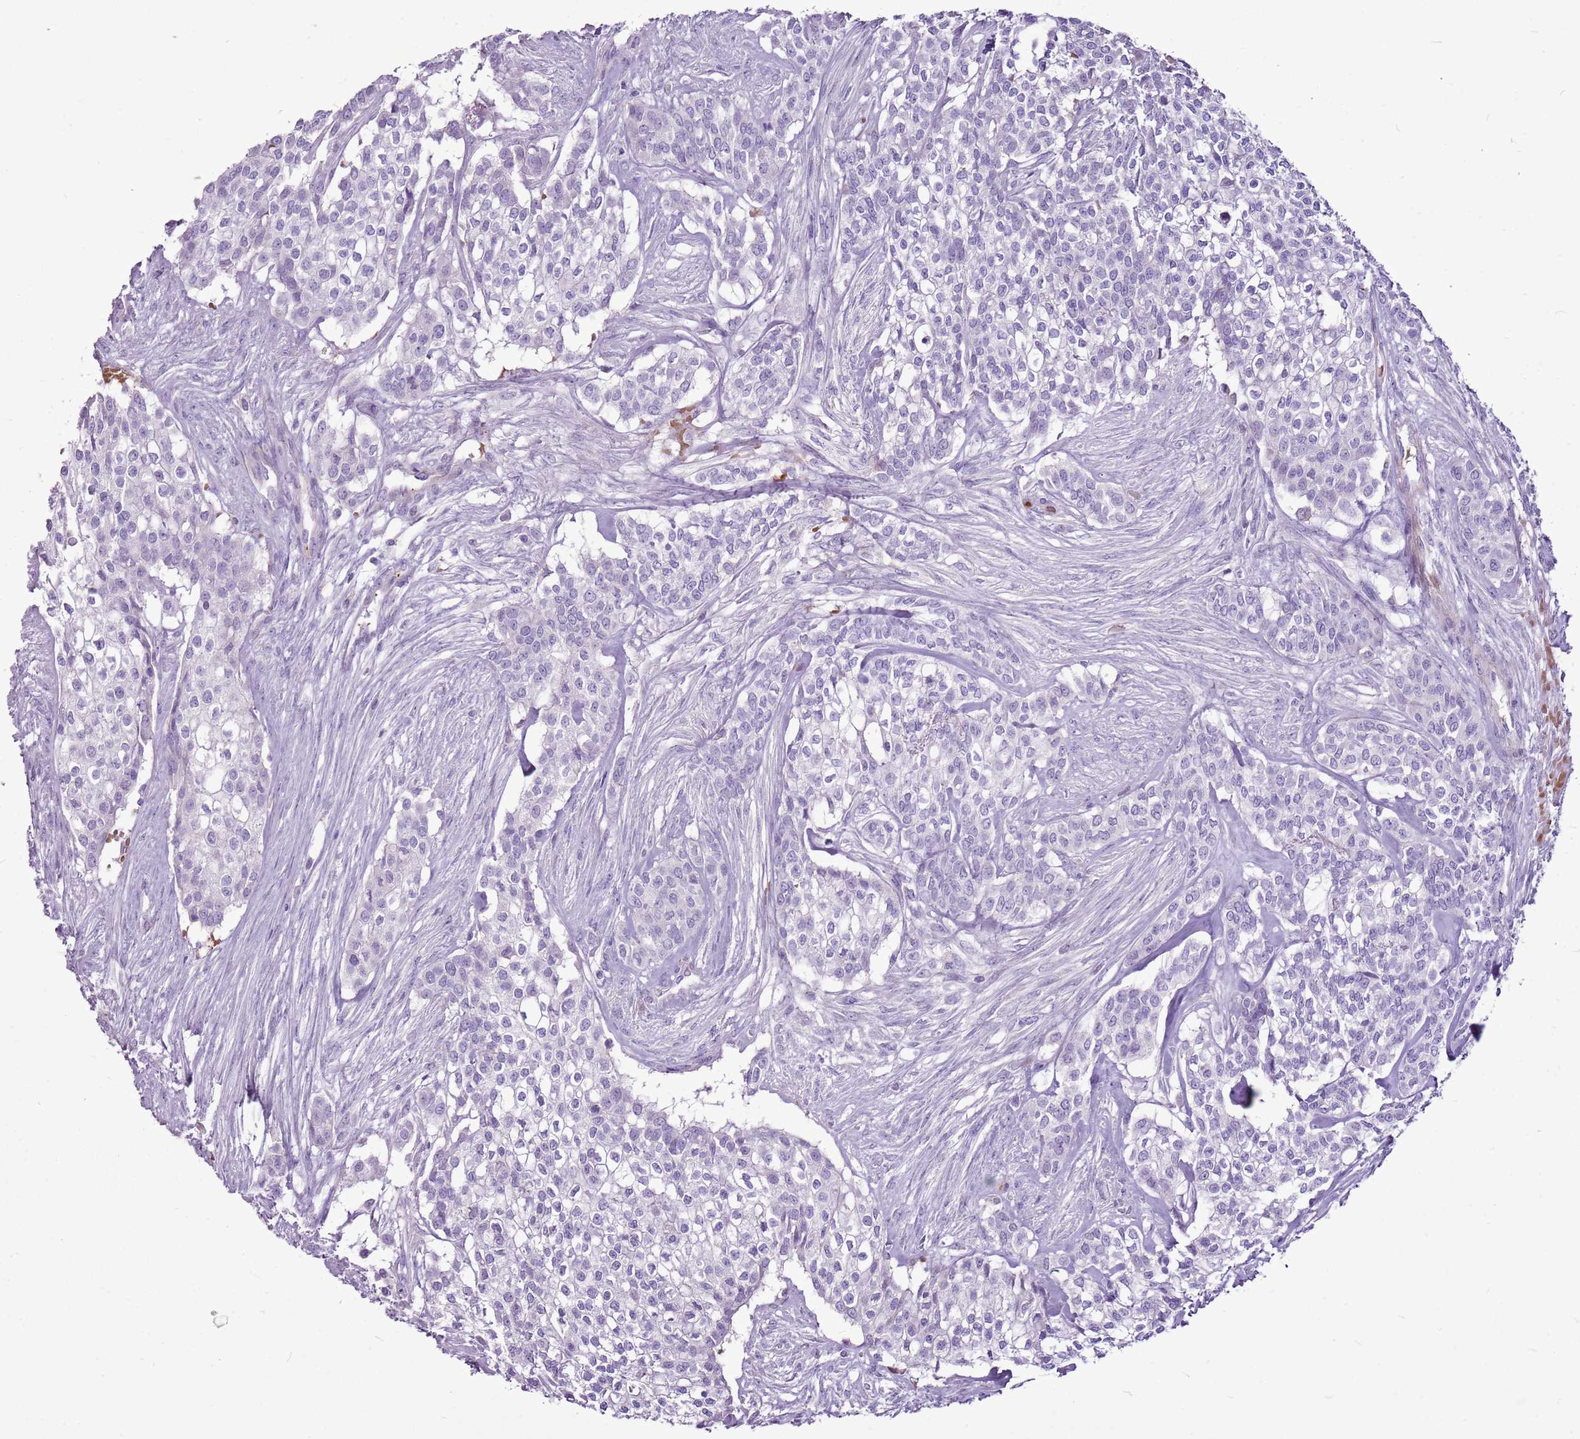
{"staining": {"intensity": "negative", "quantity": "none", "location": "none"}, "tissue": "head and neck cancer", "cell_type": "Tumor cells", "image_type": "cancer", "snomed": [{"axis": "morphology", "description": "Adenocarcinoma, NOS"}, {"axis": "topography", "description": "Head-Neck"}], "caption": "Immunohistochemistry histopathology image of neoplastic tissue: head and neck cancer (adenocarcinoma) stained with DAB (3,3'-diaminobenzidine) displays no significant protein staining in tumor cells. (Stains: DAB IHC with hematoxylin counter stain, Microscopy: brightfield microscopy at high magnification).", "gene": "CHAC2", "patient": {"sex": "male", "age": 81}}